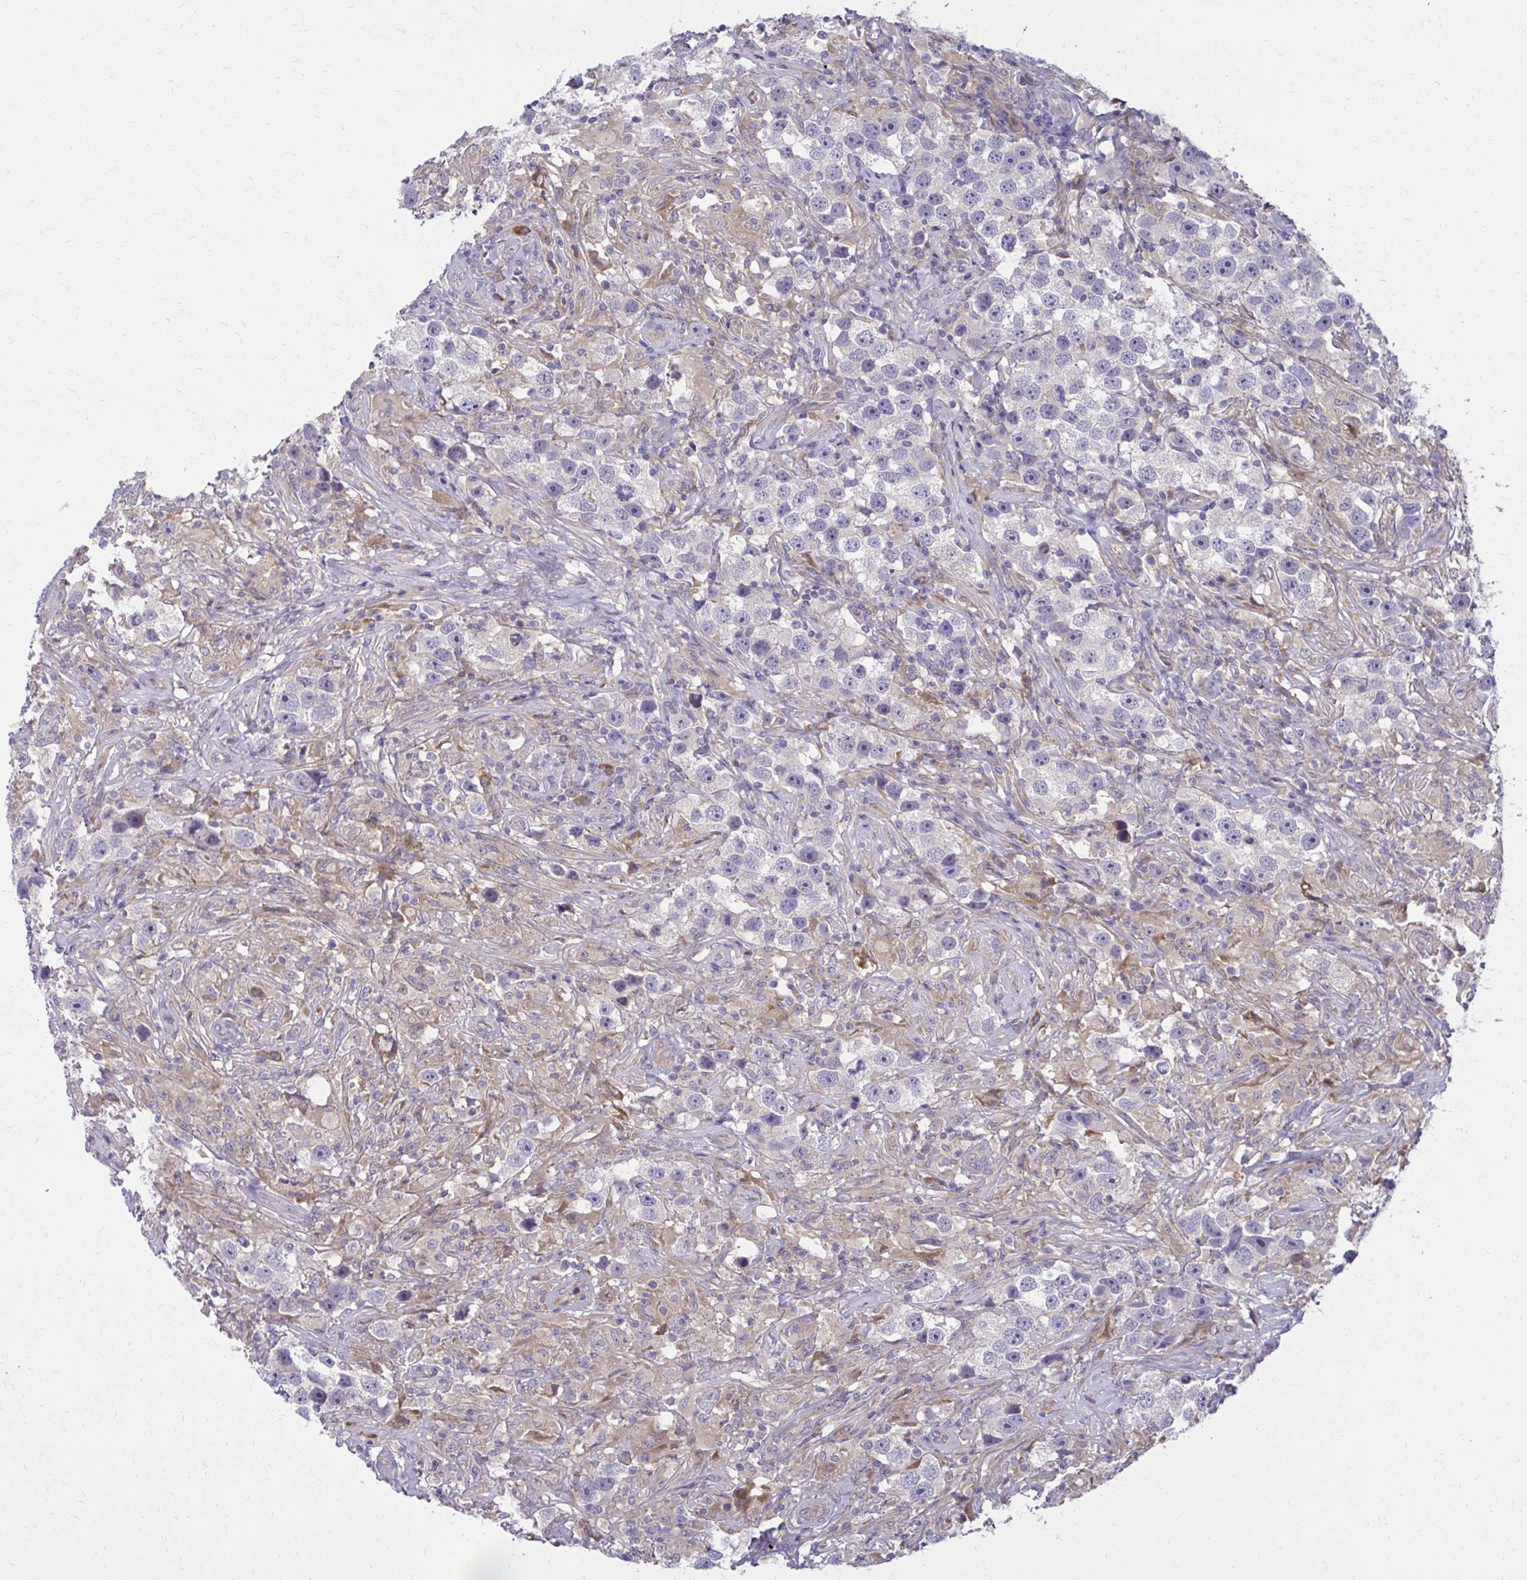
{"staining": {"intensity": "negative", "quantity": "none", "location": "none"}, "tissue": "testis cancer", "cell_type": "Tumor cells", "image_type": "cancer", "snomed": [{"axis": "morphology", "description": "Seminoma, NOS"}, {"axis": "topography", "description": "Testis"}], "caption": "Image shows no significant protein positivity in tumor cells of testis seminoma.", "gene": "CEMP1", "patient": {"sex": "male", "age": 49}}